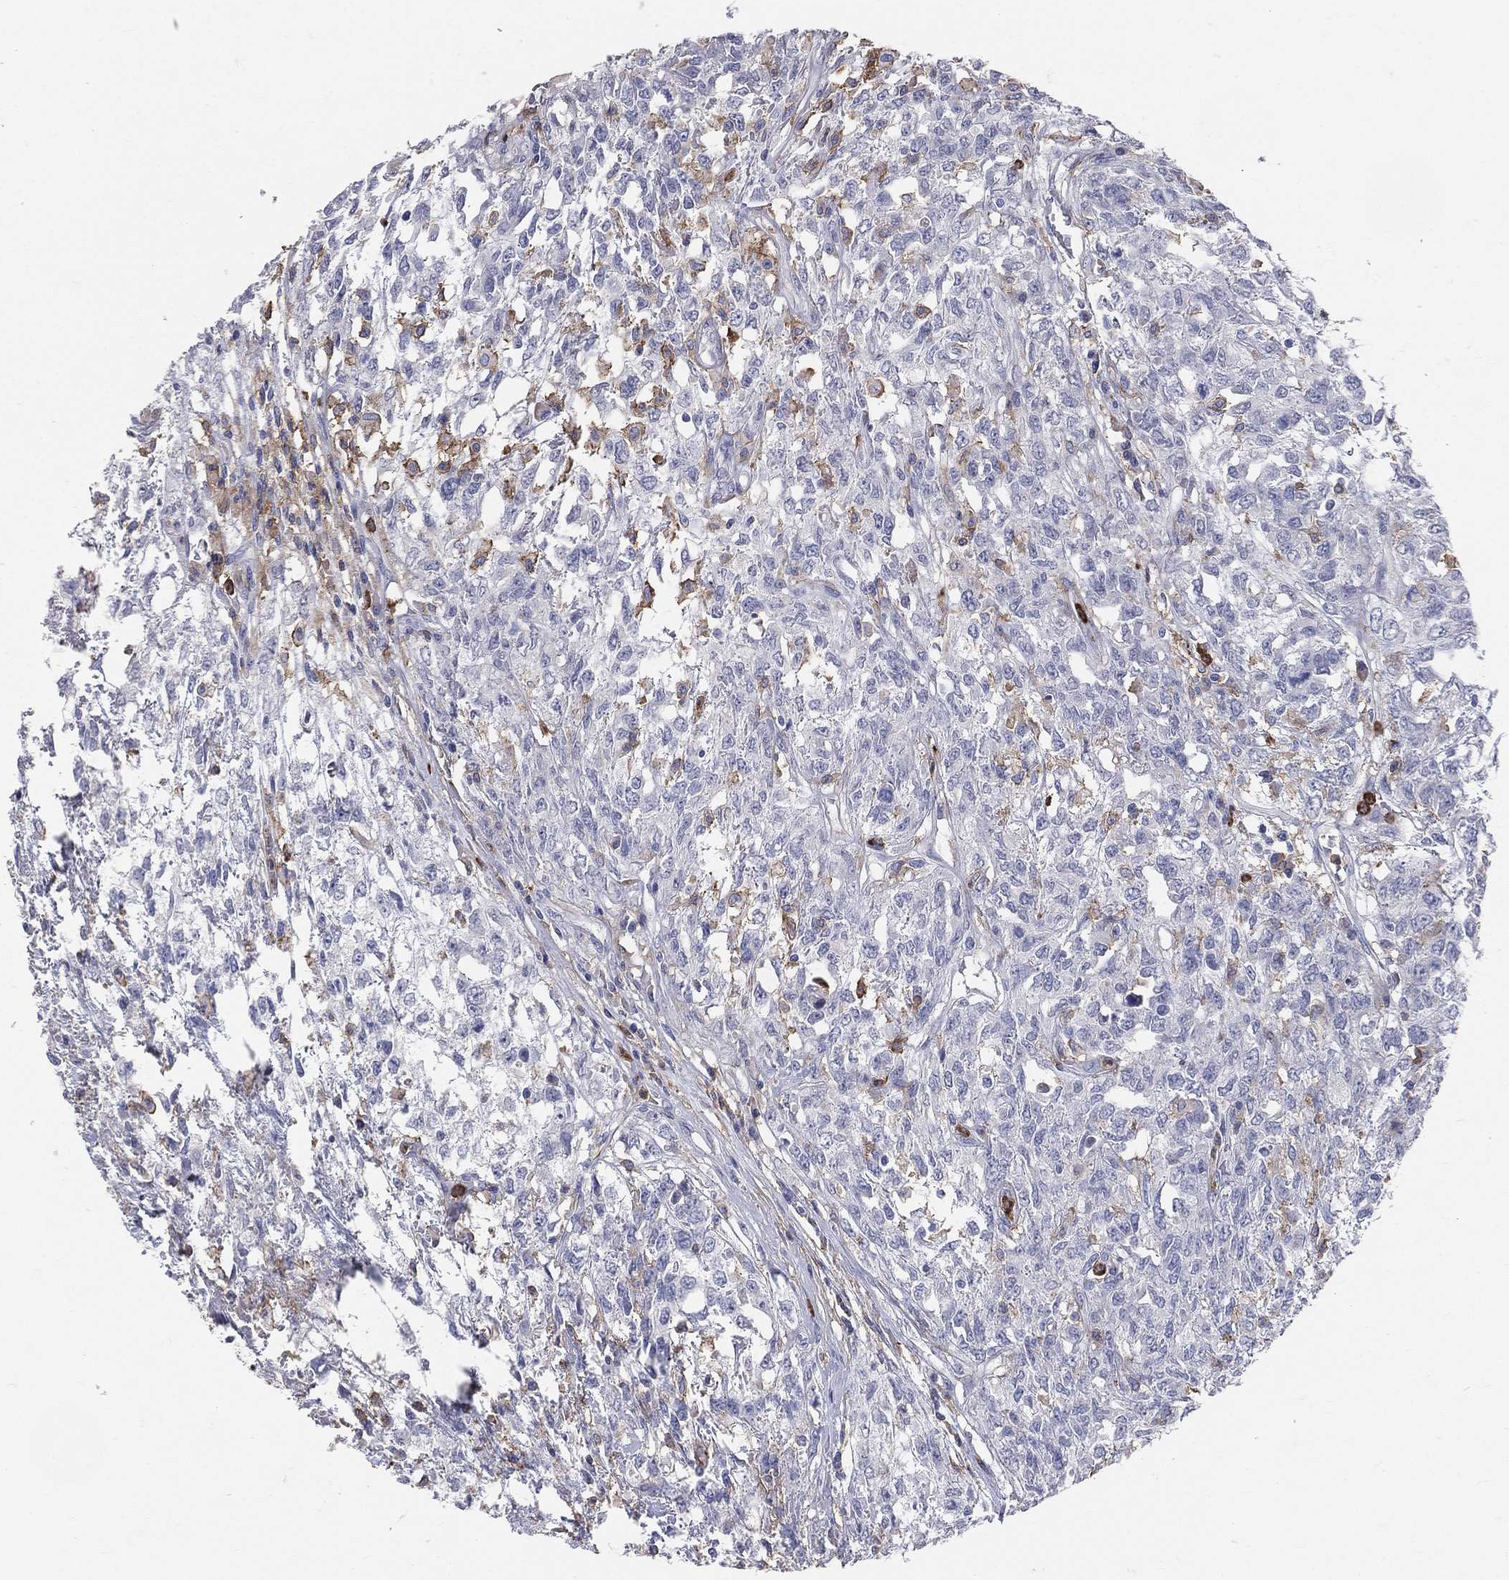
{"staining": {"intensity": "negative", "quantity": "none", "location": "none"}, "tissue": "testis cancer", "cell_type": "Tumor cells", "image_type": "cancer", "snomed": [{"axis": "morphology", "description": "Seminoma, NOS"}, {"axis": "topography", "description": "Testis"}], "caption": "High magnification brightfield microscopy of testis cancer stained with DAB (3,3'-diaminobenzidine) (brown) and counterstained with hematoxylin (blue): tumor cells show no significant expression. The staining was performed using DAB (3,3'-diaminobenzidine) to visualize the protein expression in brown, while the nuclei were stained in blue with hematoxylin (Magnification: 20x).", "gene": "CD33", "patient": {"sex": "male", "age": 52}}